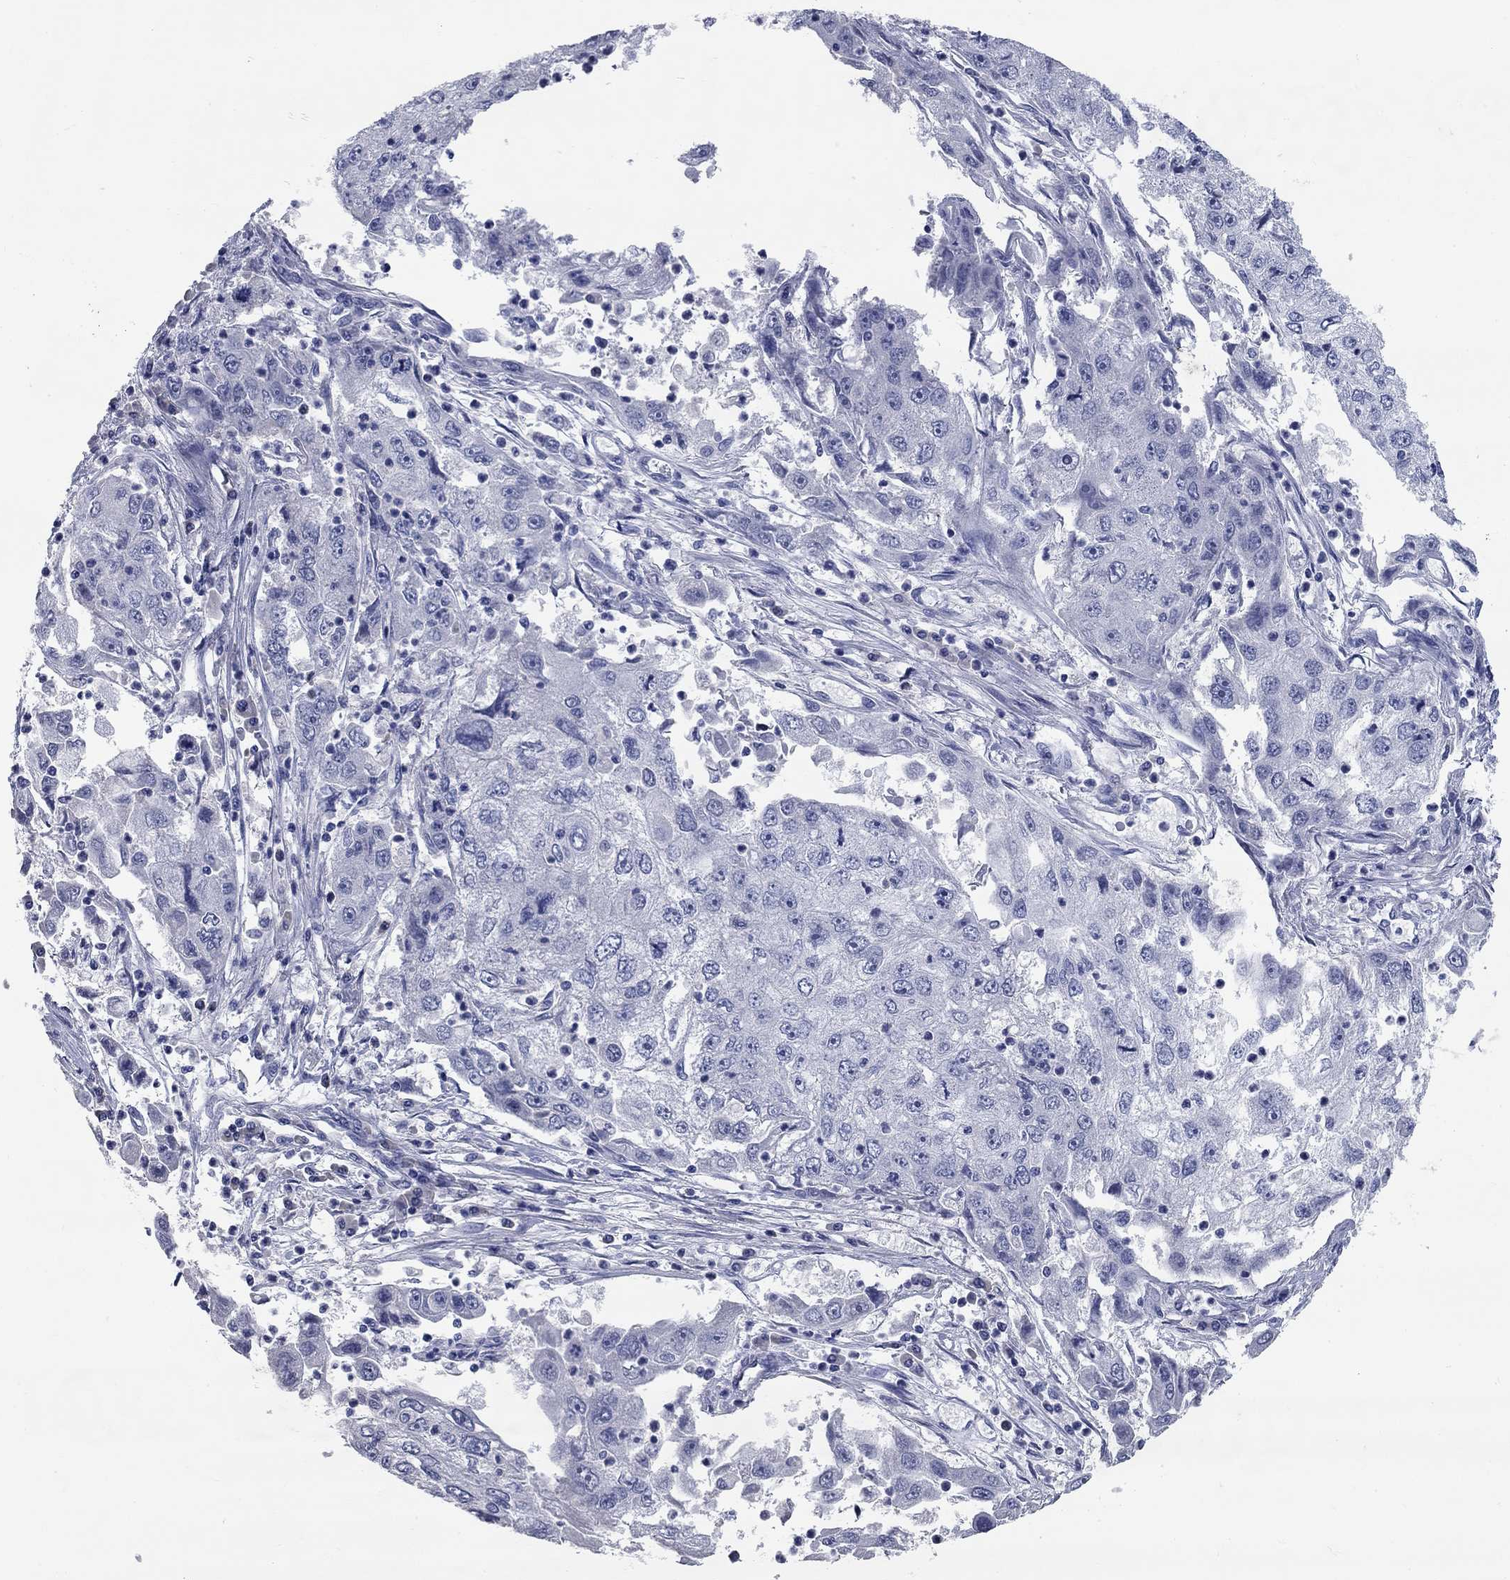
{"staining": {"intensity": "negative", "quantity": "none", "location": "none"}, "tissue": "cervical cancer", "cell_type": "Tumor cells", "image_type": "cancer", "snomed": [{"axis": "morphology", "description": "Squamous cell carcinoma, NOS"}, {"axis": "topography", "description": "Cervix"}], "caption": "Cervical cancer stained for a protein using immunohistochemistry reveals no expression tumor cells.", "gene": "SYT12", "patient": {"sex": "female", "age": 36}}